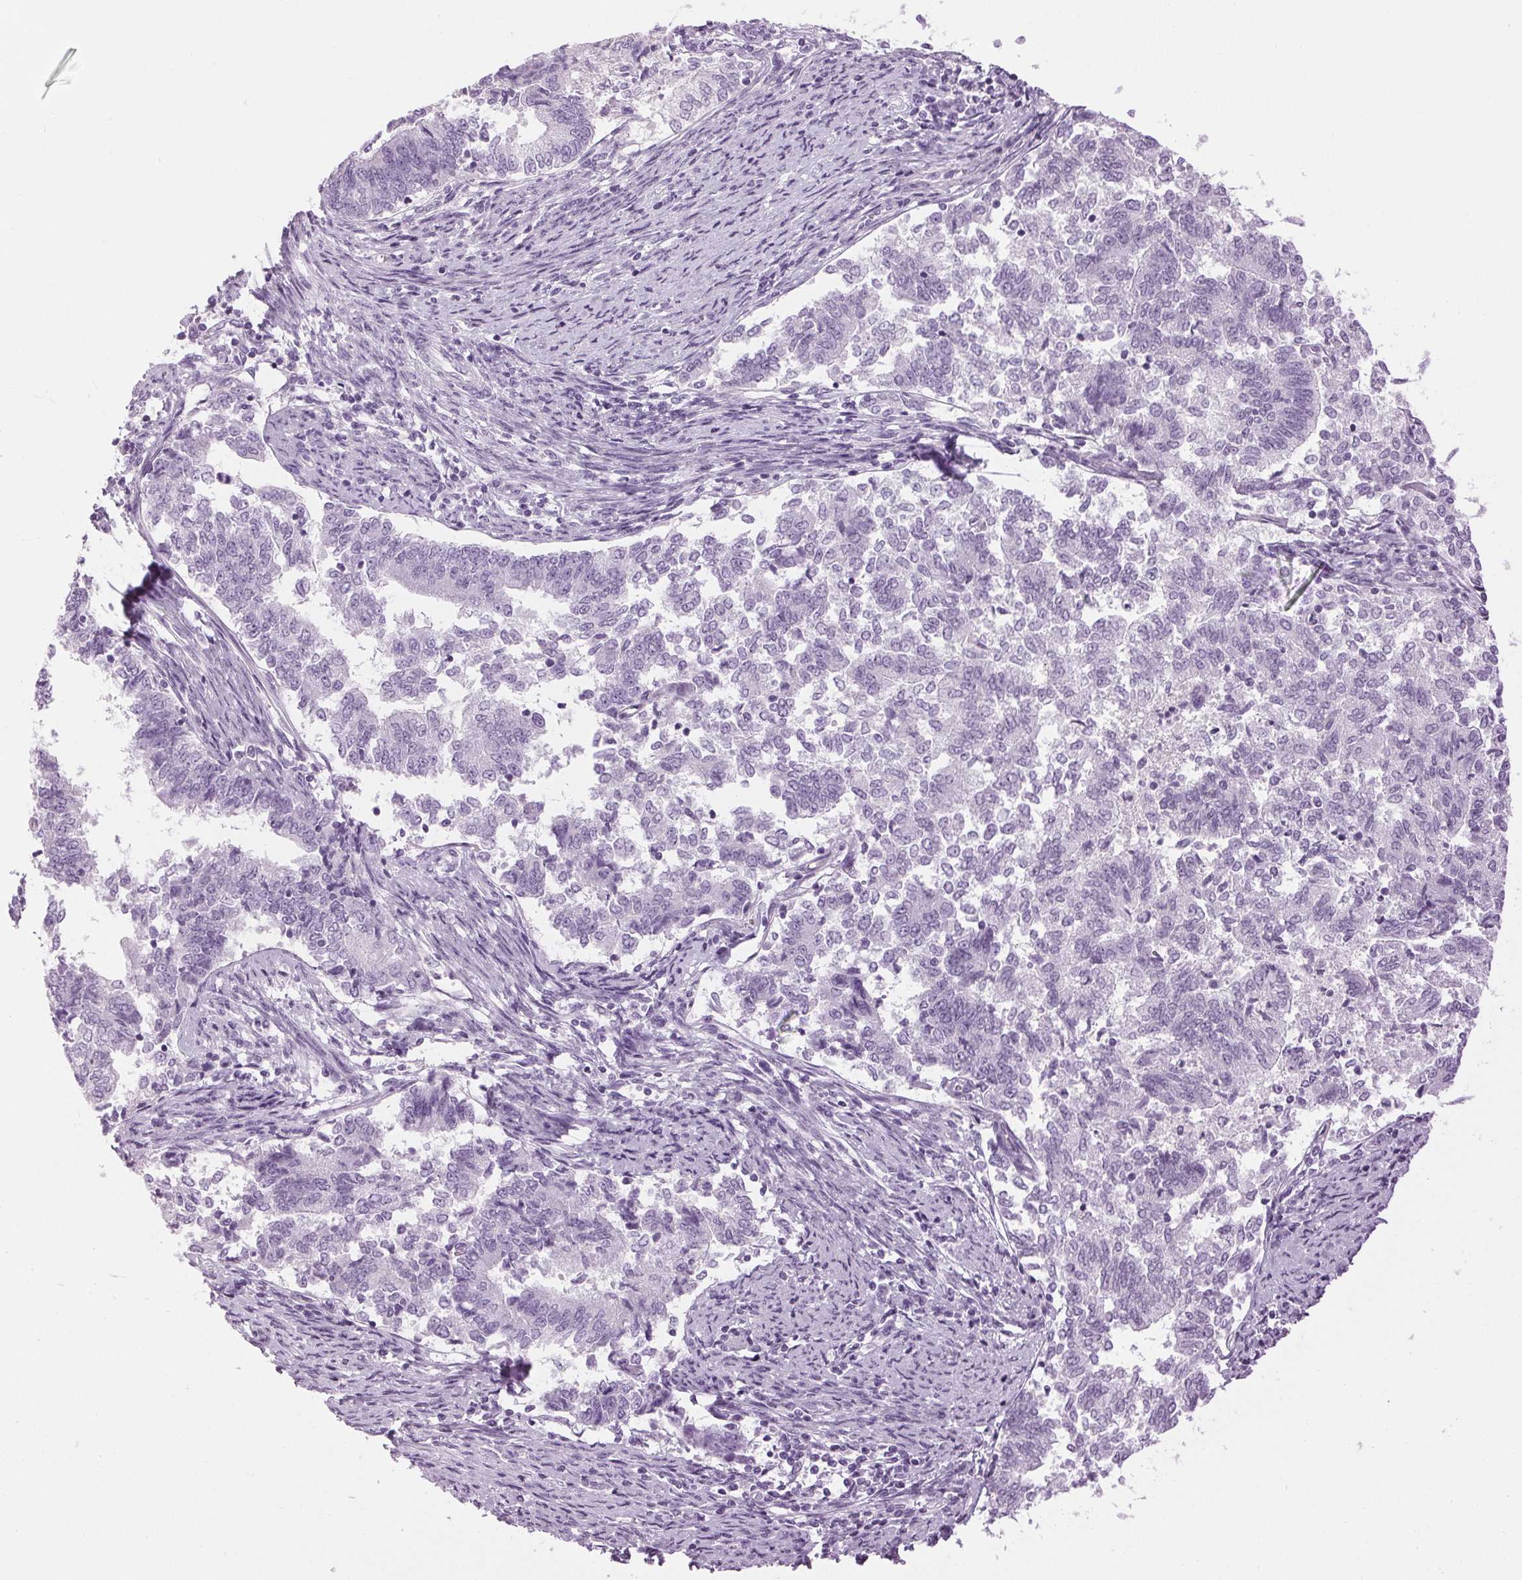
{"staining": {"intensity": "negative", "quantity": "none", "location": "none"}, "tissue": "endometrial cancer", "cell_type": "Tumor cells", "image_type": "cancer", "snomed": [{"axis": "morphology", "description": "Adenocarcinoma, NOS"}, {"axis": "topography", "description": "Endometrium"}], "caption": "DAB immunohistochemical staining of human endometrial cancer reveals no significant staining in tumor cells. Brightfield microscopy of IHC stained with DAB (brown) and hematoxylin (blue), captured at high magnification.", "gene": "SP7", "patient": {"sex": "female", "age": 65}}